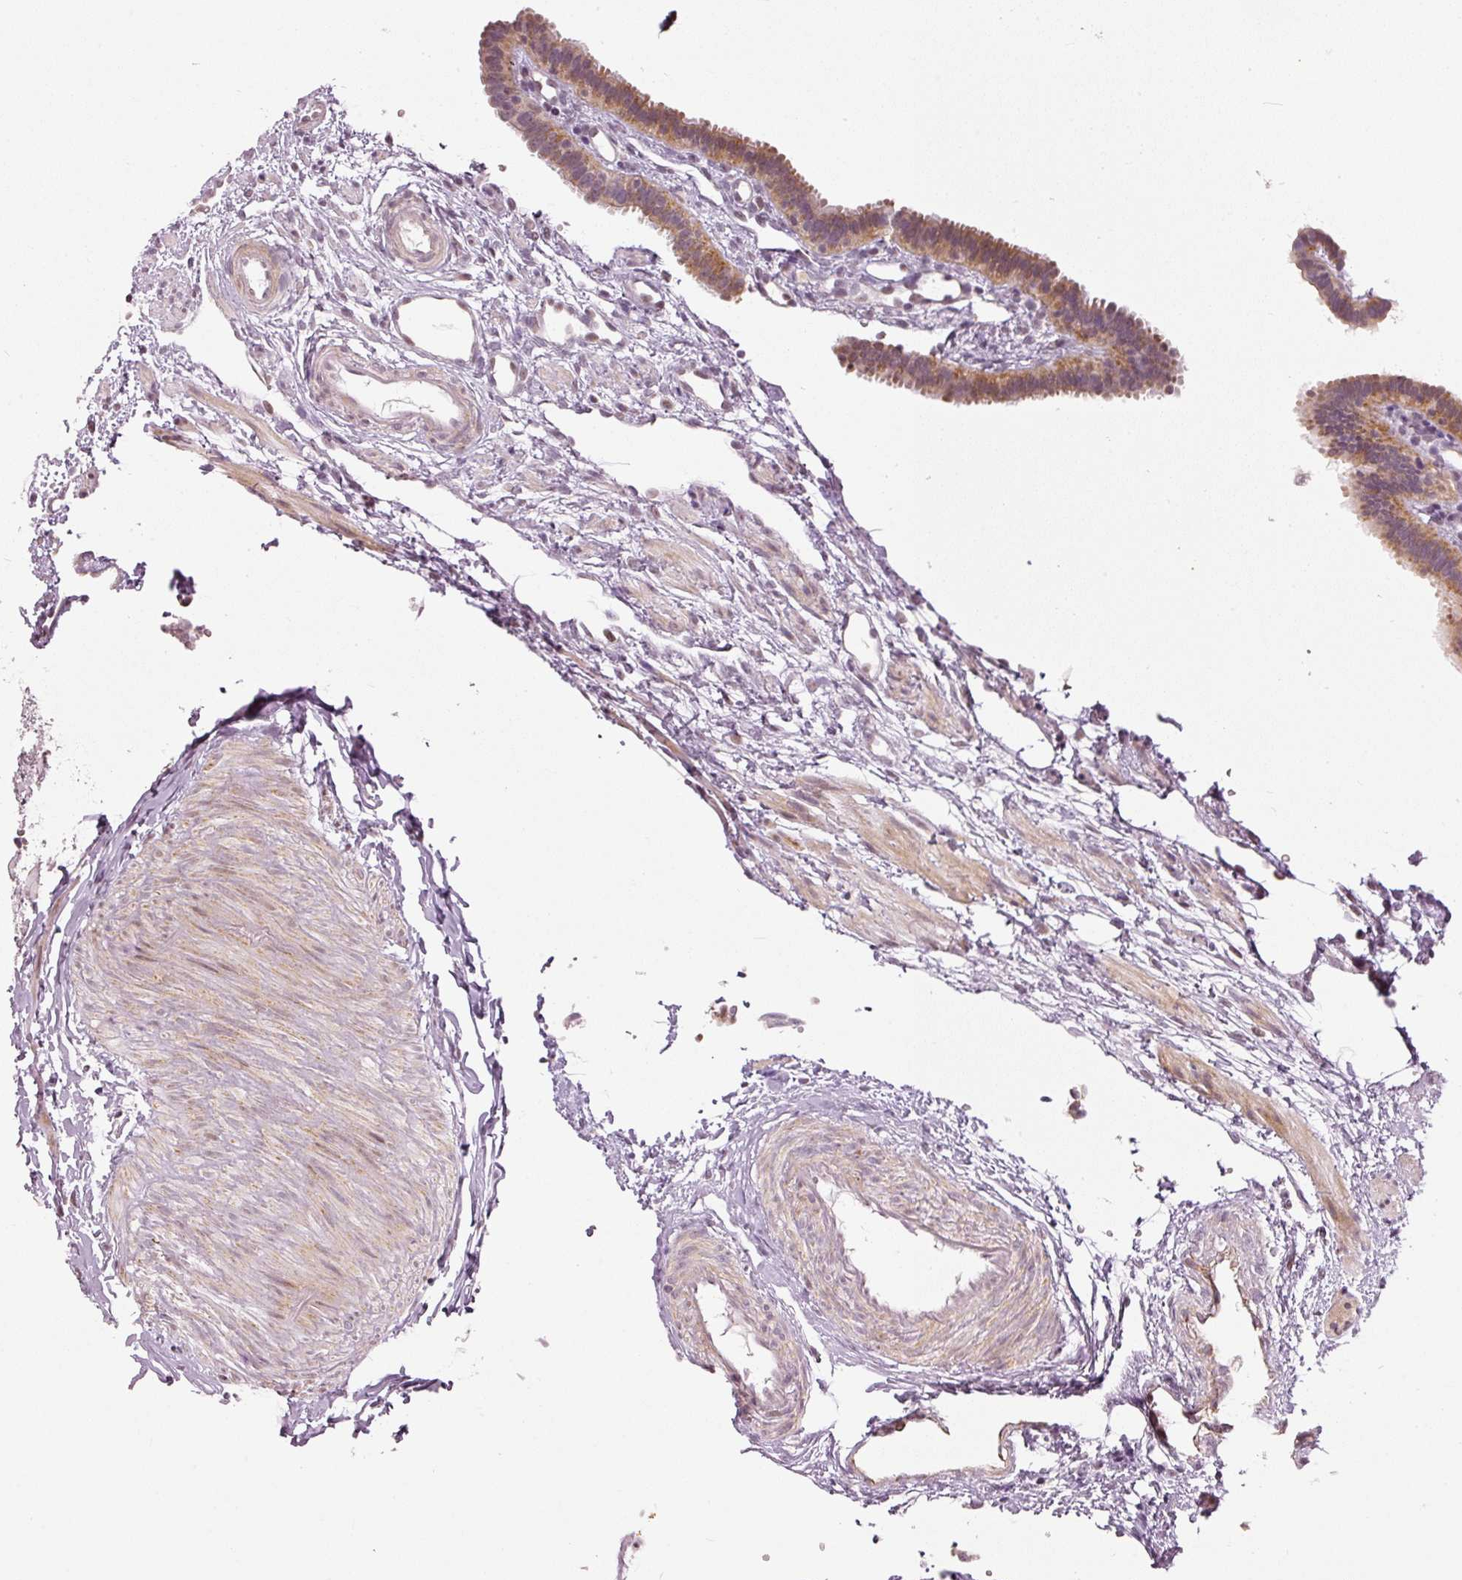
{"staining": {"intensity": "moderate", "quantity": "<25%", "location": "cytoplasmic/membranous"}, "tissue": "fallopian tube", "cell_type": "Glandular cells", "image_type": "normal", "snomed": [{"axis": "morphology", "description": "Normal tissue, NOS"}, {"axis": "topography", "description": "Fallopian tube"}], "caption": "A high-resolution photomicrograph shows immunohistochemistry (IHC) staining of benign fallopian tube, which demonstrates moderate cytoplasmic/membranous positivity in approximately <25% of glandular cells.", "gene": "NRDE2", "patient": {"sex": "female", "age": 37}}